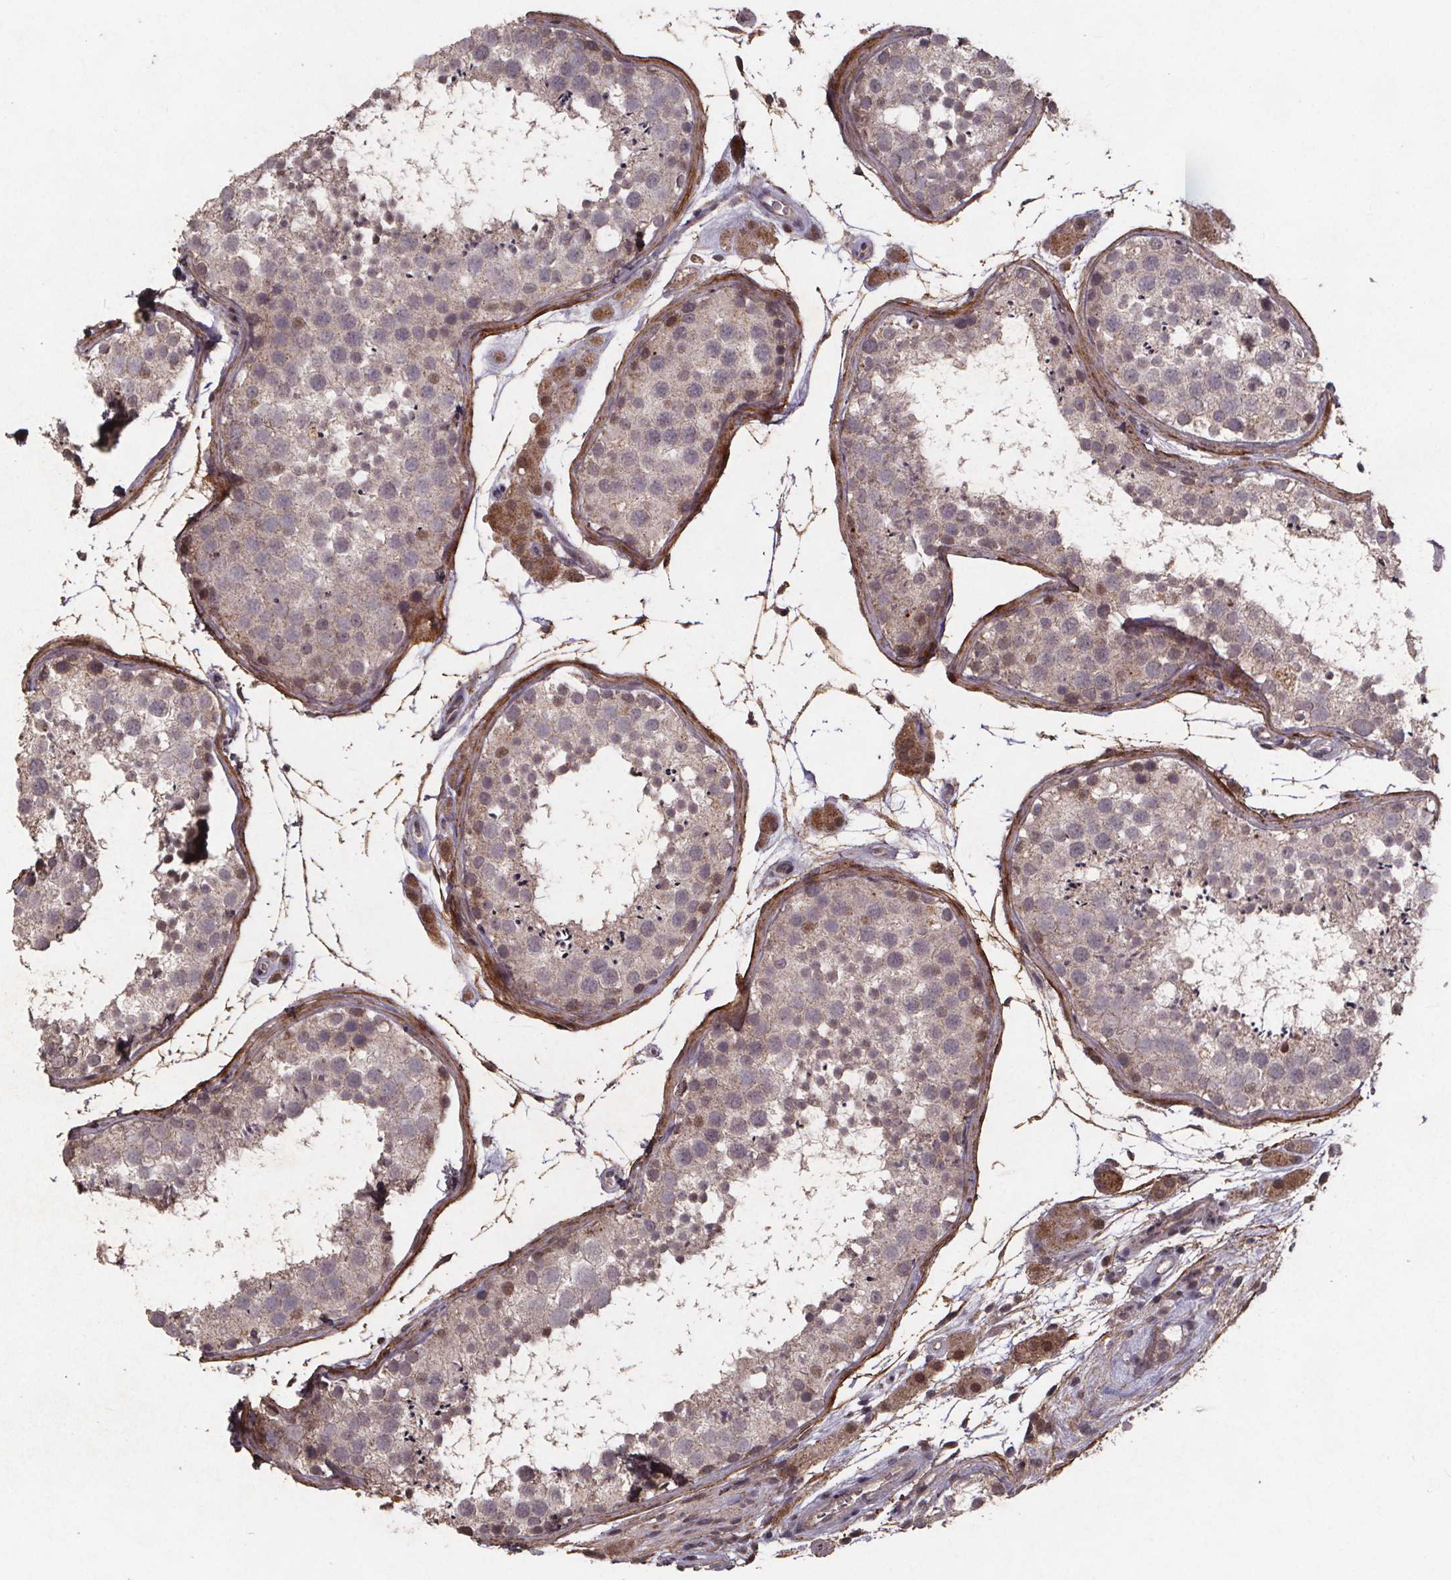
{"staining": {"intensity": "weak", "quantity": "<25%", "location": "cytoplasmic/membranous"}, "tissue": "testis", "cell_type": "Cells in seminiferous ducts", "image_type": "normal", "snomed": [{"axis": "morphology", "description": "Normal tissue, NOS"}, {"axis": "topography", "description": "Testis"}], "caption": "A histopathology image of testis stained for a protein shows no brown staining in cells in seminiferous ducts. (Immunohistochemistry (ihc), brightfield microscopy, high magnification).", "gene": "GPX3", "patient": {"sex": "male", "age": 41}}